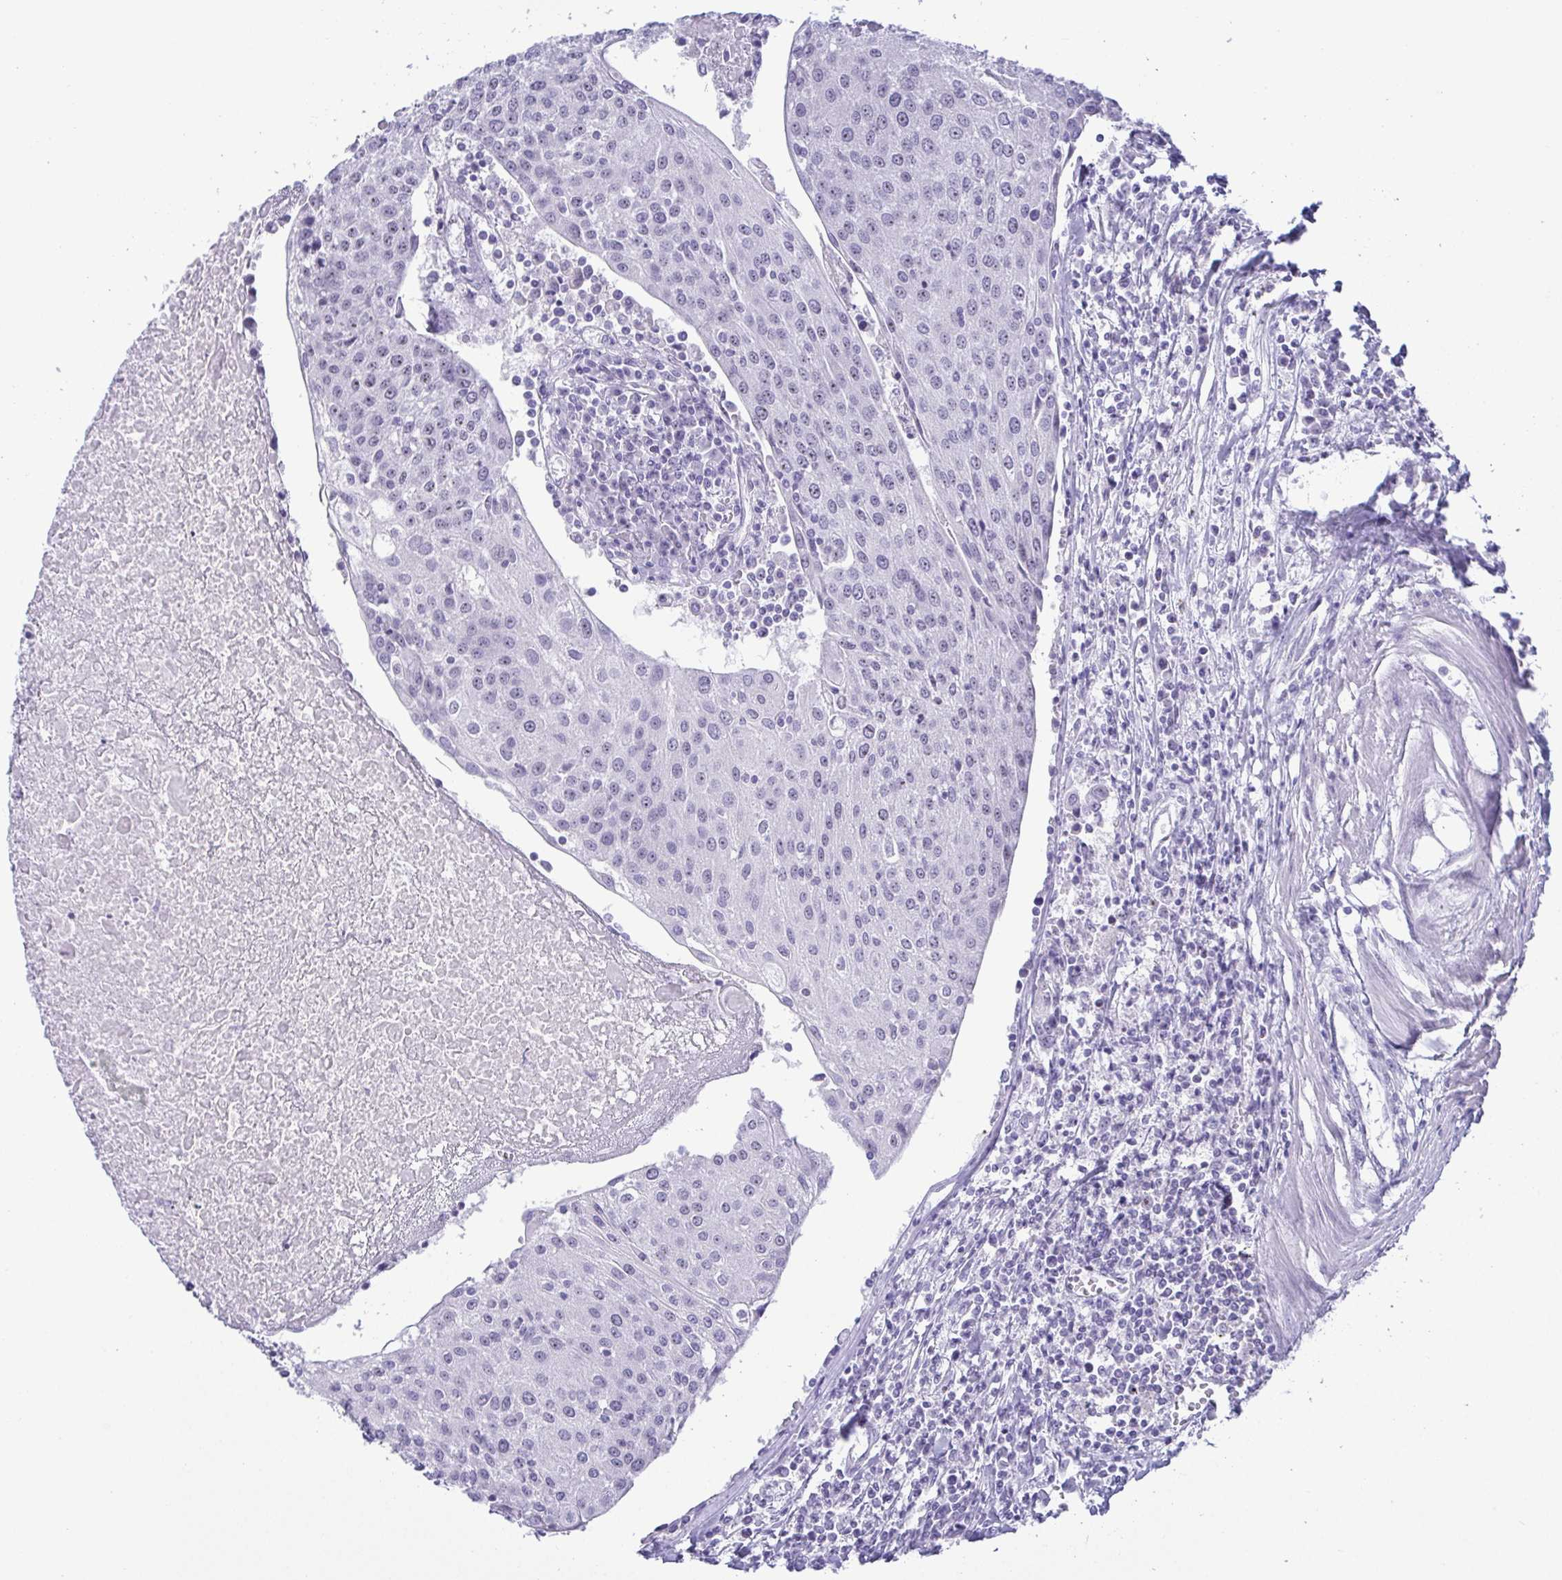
{"staining": {"intensity": "negative", "quantity": "none", "location": "none"}, "tissue": "urothelial cancer", "cell_type": "Tumor cells", "image_type": "cancer", "snomed": [{"axis": "morphology", "description": "Urothelial carcinoma, High grade"}, {"axis": "topography", "description": "Urinary bladder"}], "caption": "There is no significant staining in tumor cells of urothelial cancer. (Brightfield microscopy of DAB (3,3'-diaminobenzidine) immunohistochemistry at high magnification).", "gene": "BZW1", "patient": {"sex": "female", "age": 85}}